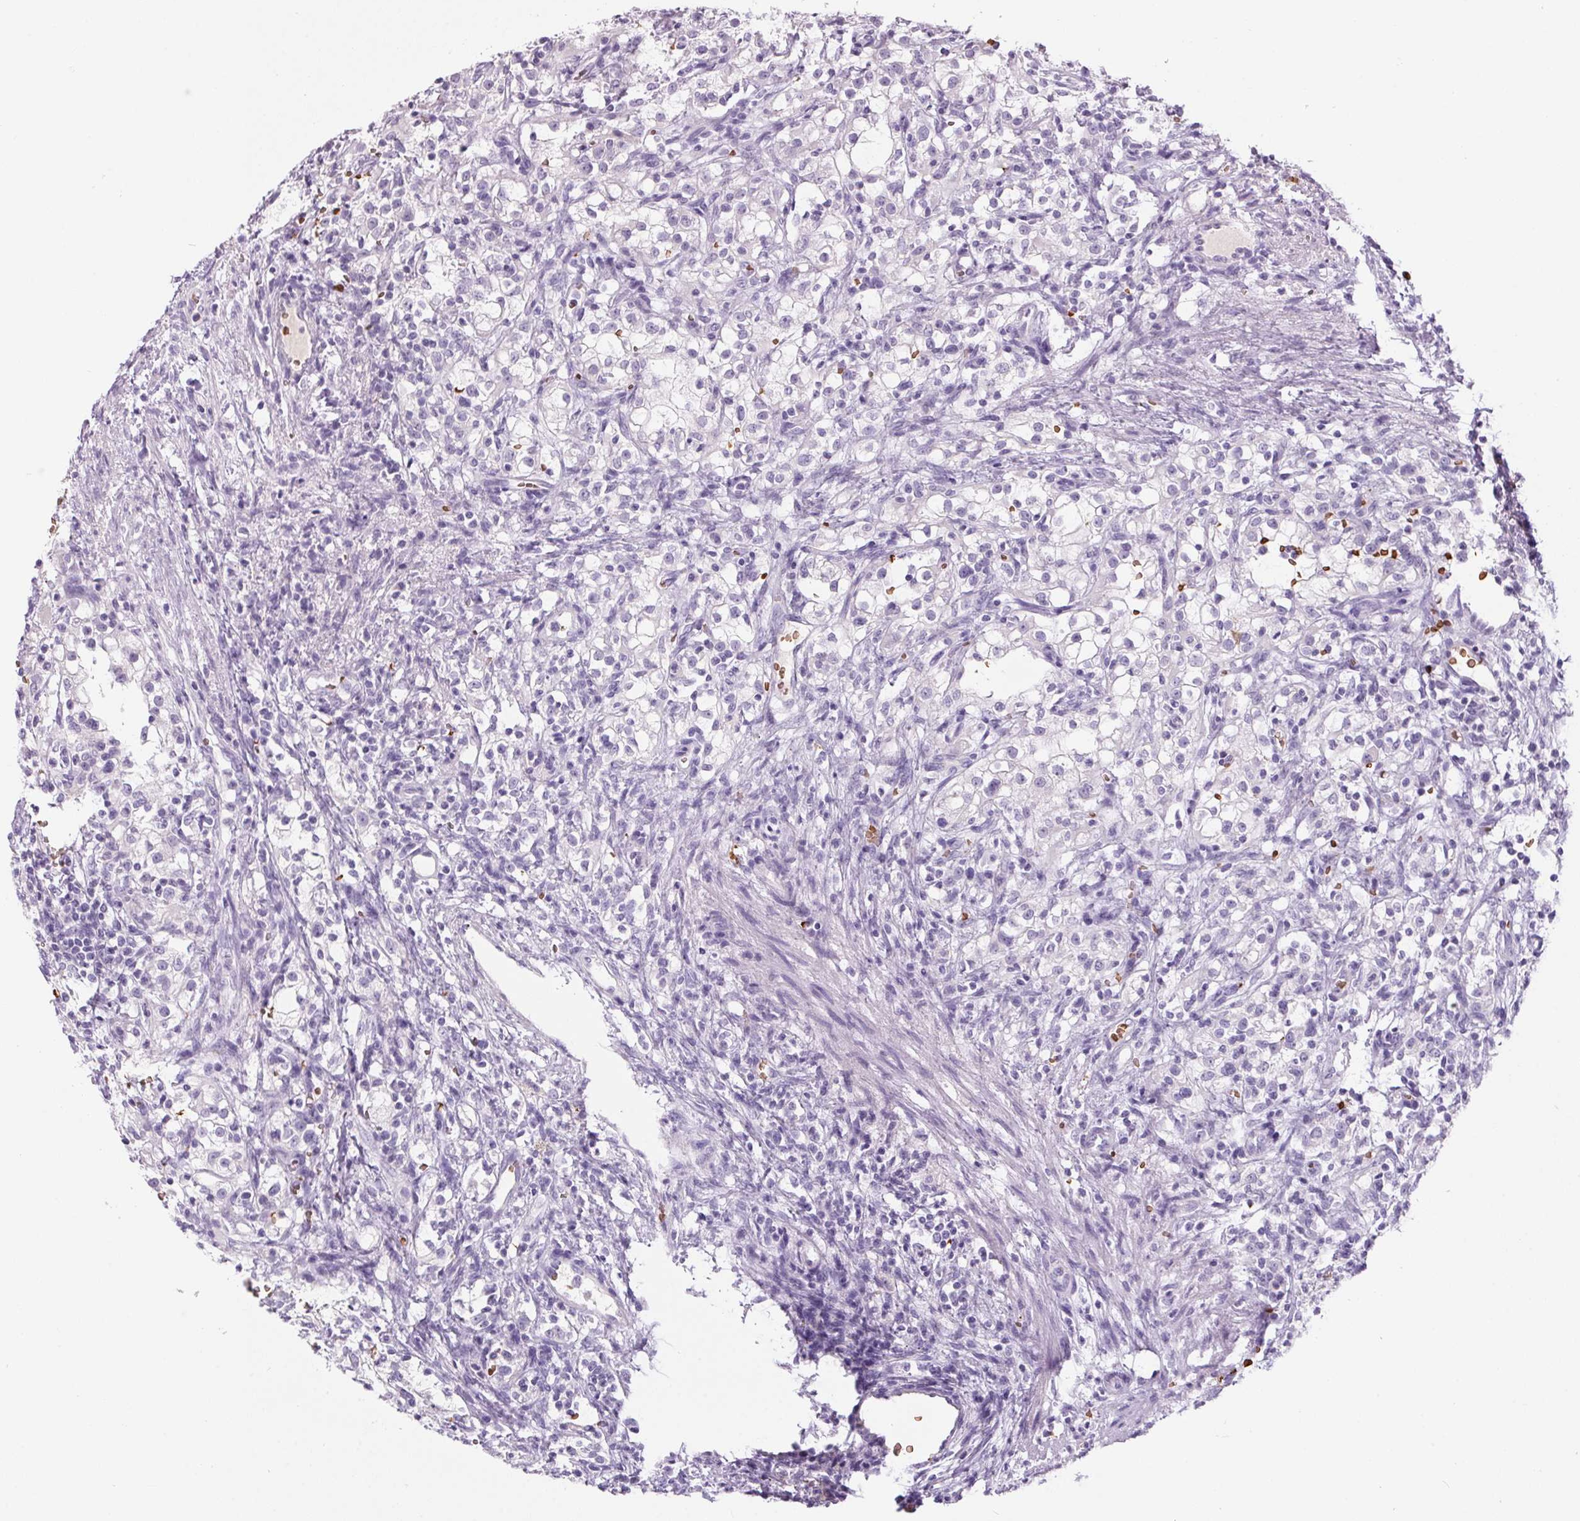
{"staining": {"intensity": "negative", "quantity": "none", "location": "none"}, "tissue": "renal cancer", "cell_type": "Tumor cells", "image_type": "cancer", "snomed": [{"axis": "morphology", "description": "Adenocarcinoma, NOS"}, {"axis": "topography", "description": "Kidney"}], "caption": "High magnification brightfield microscopy of renal cancer (adenocarcinoma) stained with DAB (brown) and counterstained with hematoxylin (blue): tumor cells show no significant expression. The staining is performed using DAB brown chromogen with nuclei counter-stained in using hematoxylin.", "gene": "HBQ1", "patient": {"sex": "female", "age": 74}}